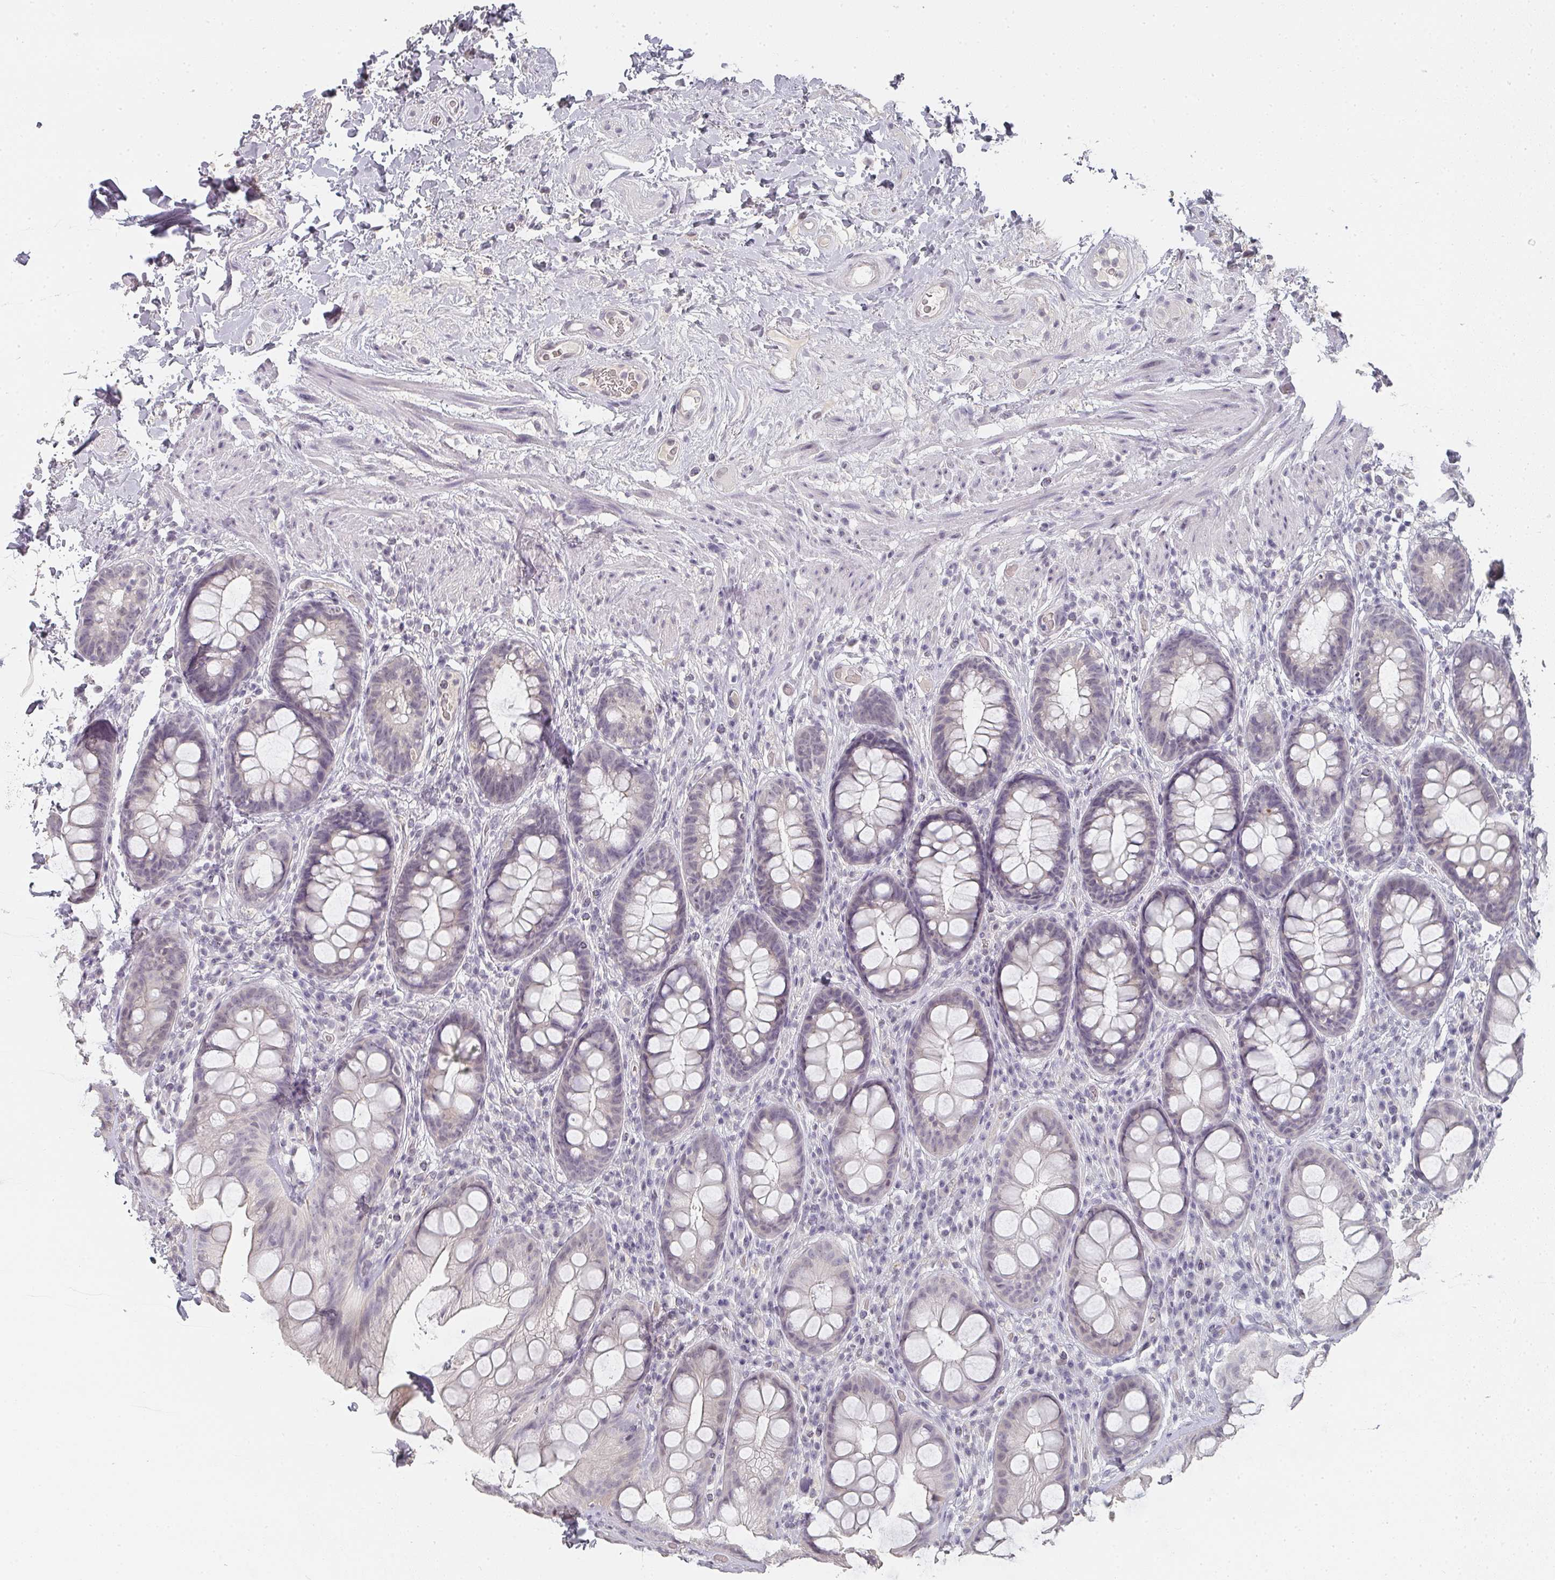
{"staining": {"intensity": "negative", "quantity": "none", "location": "none"}, "tissue": "rectum", "cell_type": "Glandular cells", "image_type": "normal", "snomed": [{"axis": "morphology", "description": "Normal tissue, NOS"}, {"axis": "topography", "description": "Rectum"}], "caption": "Rectum was stained to show a protein in brown. There is no significant staining in glandular cells. (DAB IHC, high magnification).", "gene": "SHISA2", "patient": {"sex": "male", "age": 74}}